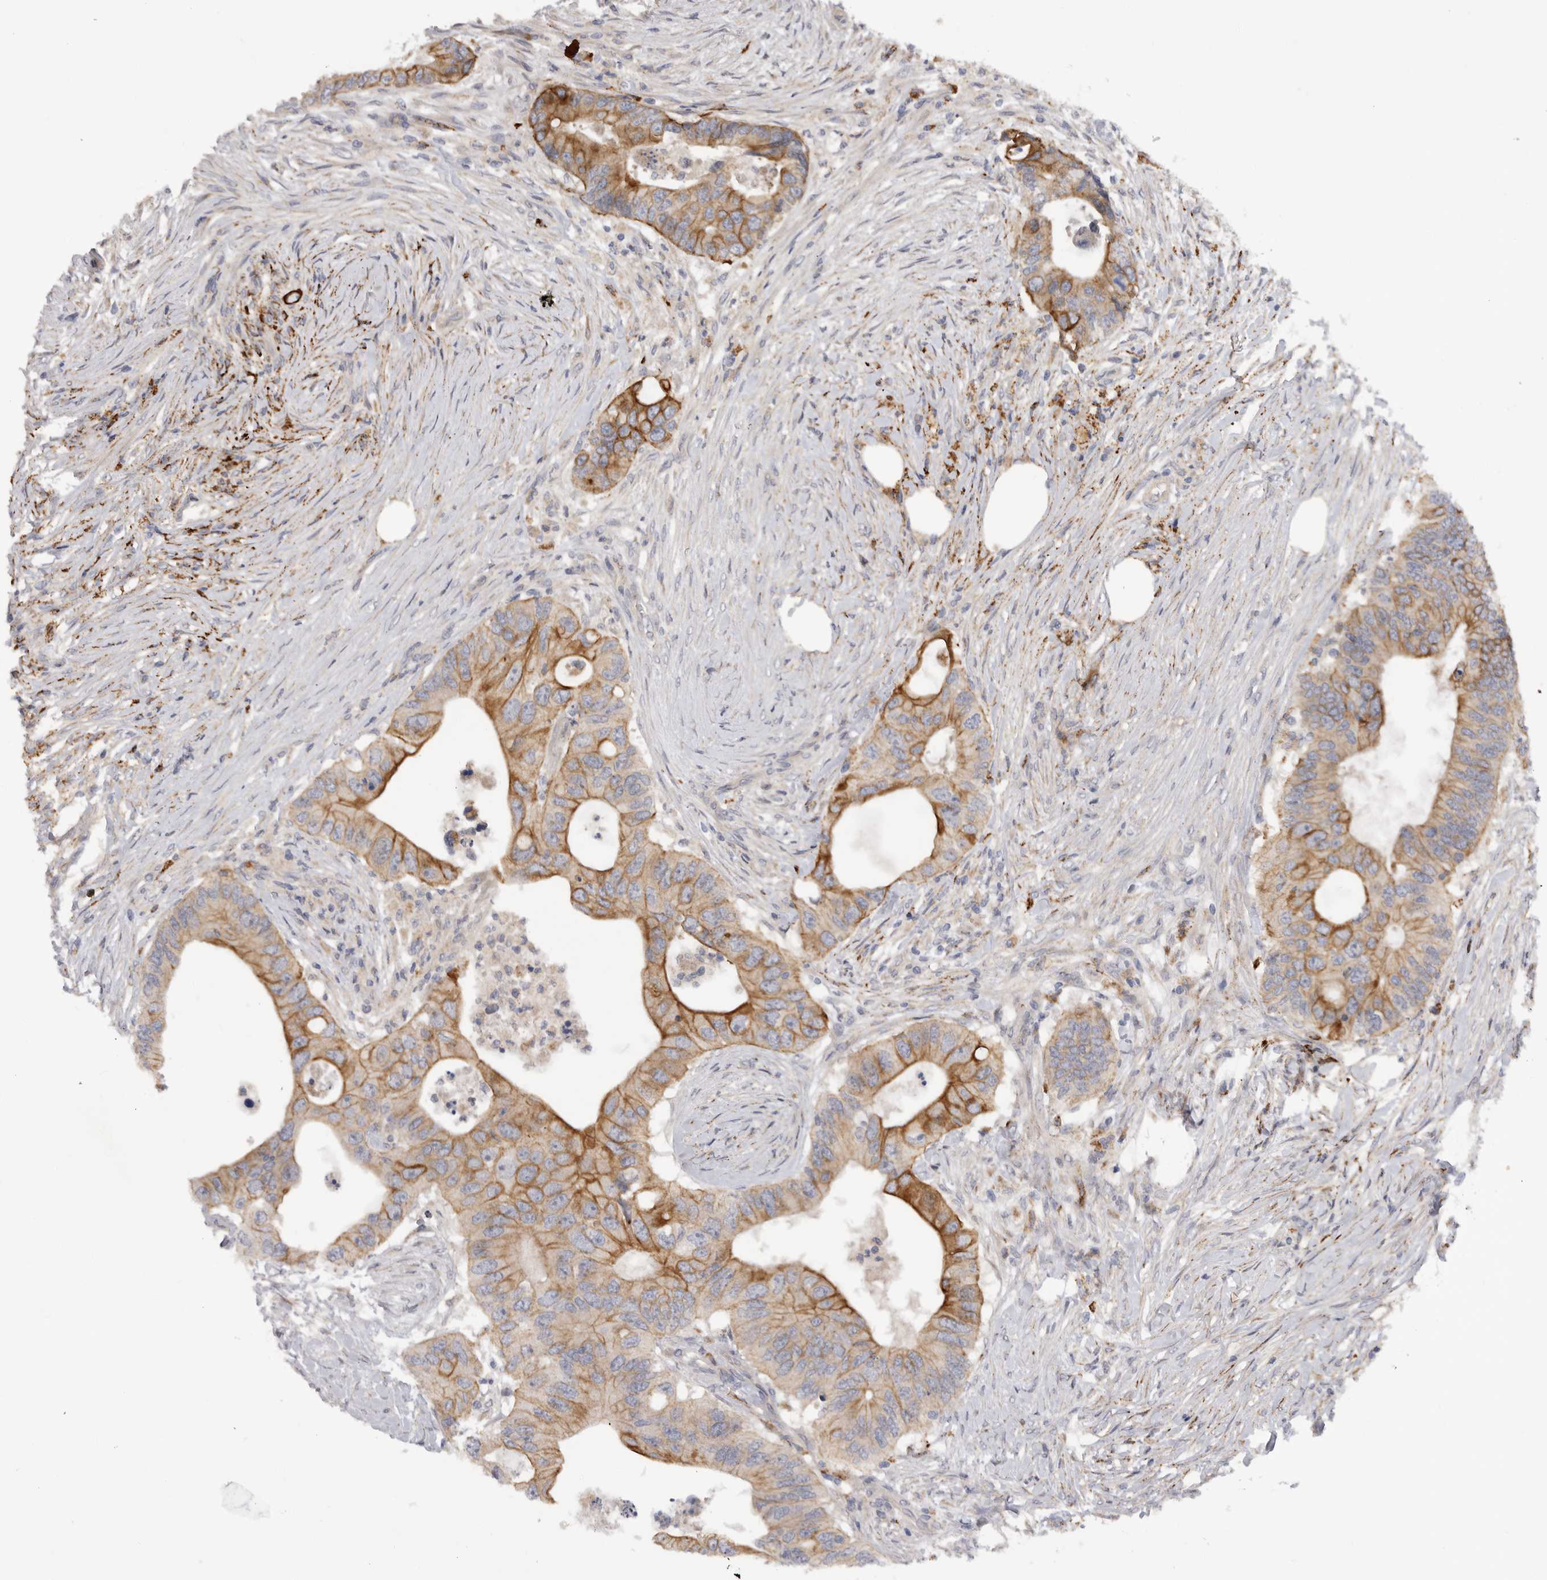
{"staining": {"intensity": "moderate", "quantity": "25%-75%", "location": "cytoplasmic/membranous"}, "tissue": "colorectal cancer", "cell_type": "Tumor cells", "image_type": "cancer", "snomed": [{"axis": "morphology", "description": "Adenocarcinoma, NOS"}, {"axis": "topography", "description": "Colon"}], "caption": "Colorectal adenocarcinoma tissue shows moderate cytoplasmic/membranous staining in about 25%-75% of tumor cells, visualized by immunohistochemistry.", "gene": "DHDDS", "patient": {"sex": "male", "age": 71}}